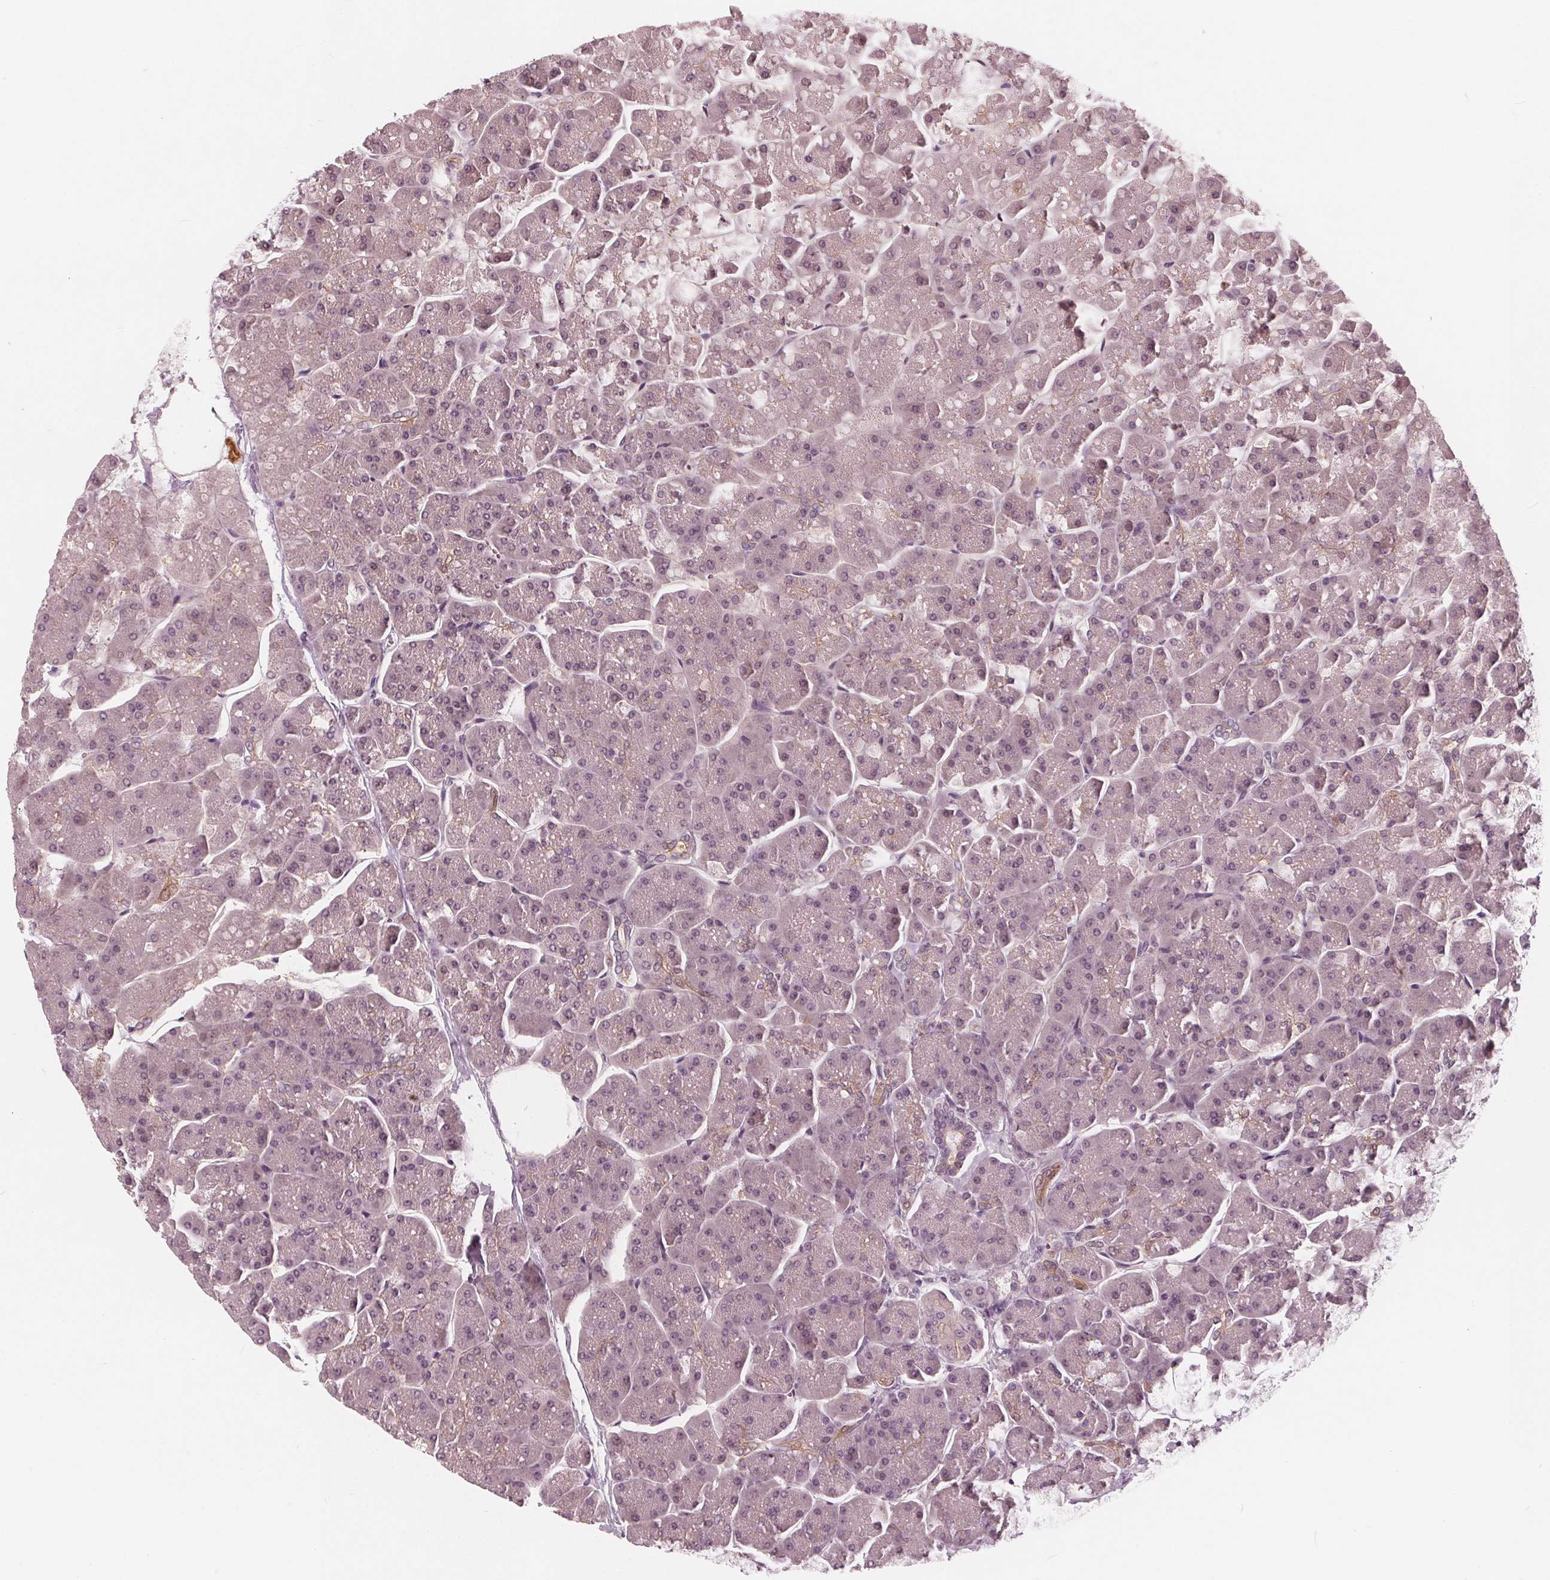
{"staining": {"intensity": "weak", "quantity": "<25%", "location": "cytoplasmic/membranous"}, "tissue": "pancreas", "cell_type": "Exocrine glandular cells", "image_type": "normal", "snomed": [{"axis": "morphology", "description": "Normal tissue, NOS"}, {"axis": "topography", "description": "Pancreas"}, {"axis": "topography", "description": "Peripheral nerve tissue"}], "caption": "Normal pancreas was stained to show a protein in brown. There is no significant staining in exocrine glandular cells. Brightfield microscopy of IHC stained with DAB (3,3'-diaminobenzidine) (brown) and hematoxylin (blue), captured at high magnification.", "gene": "SAT2", "patient": {"sex": "male", "age": 54}}